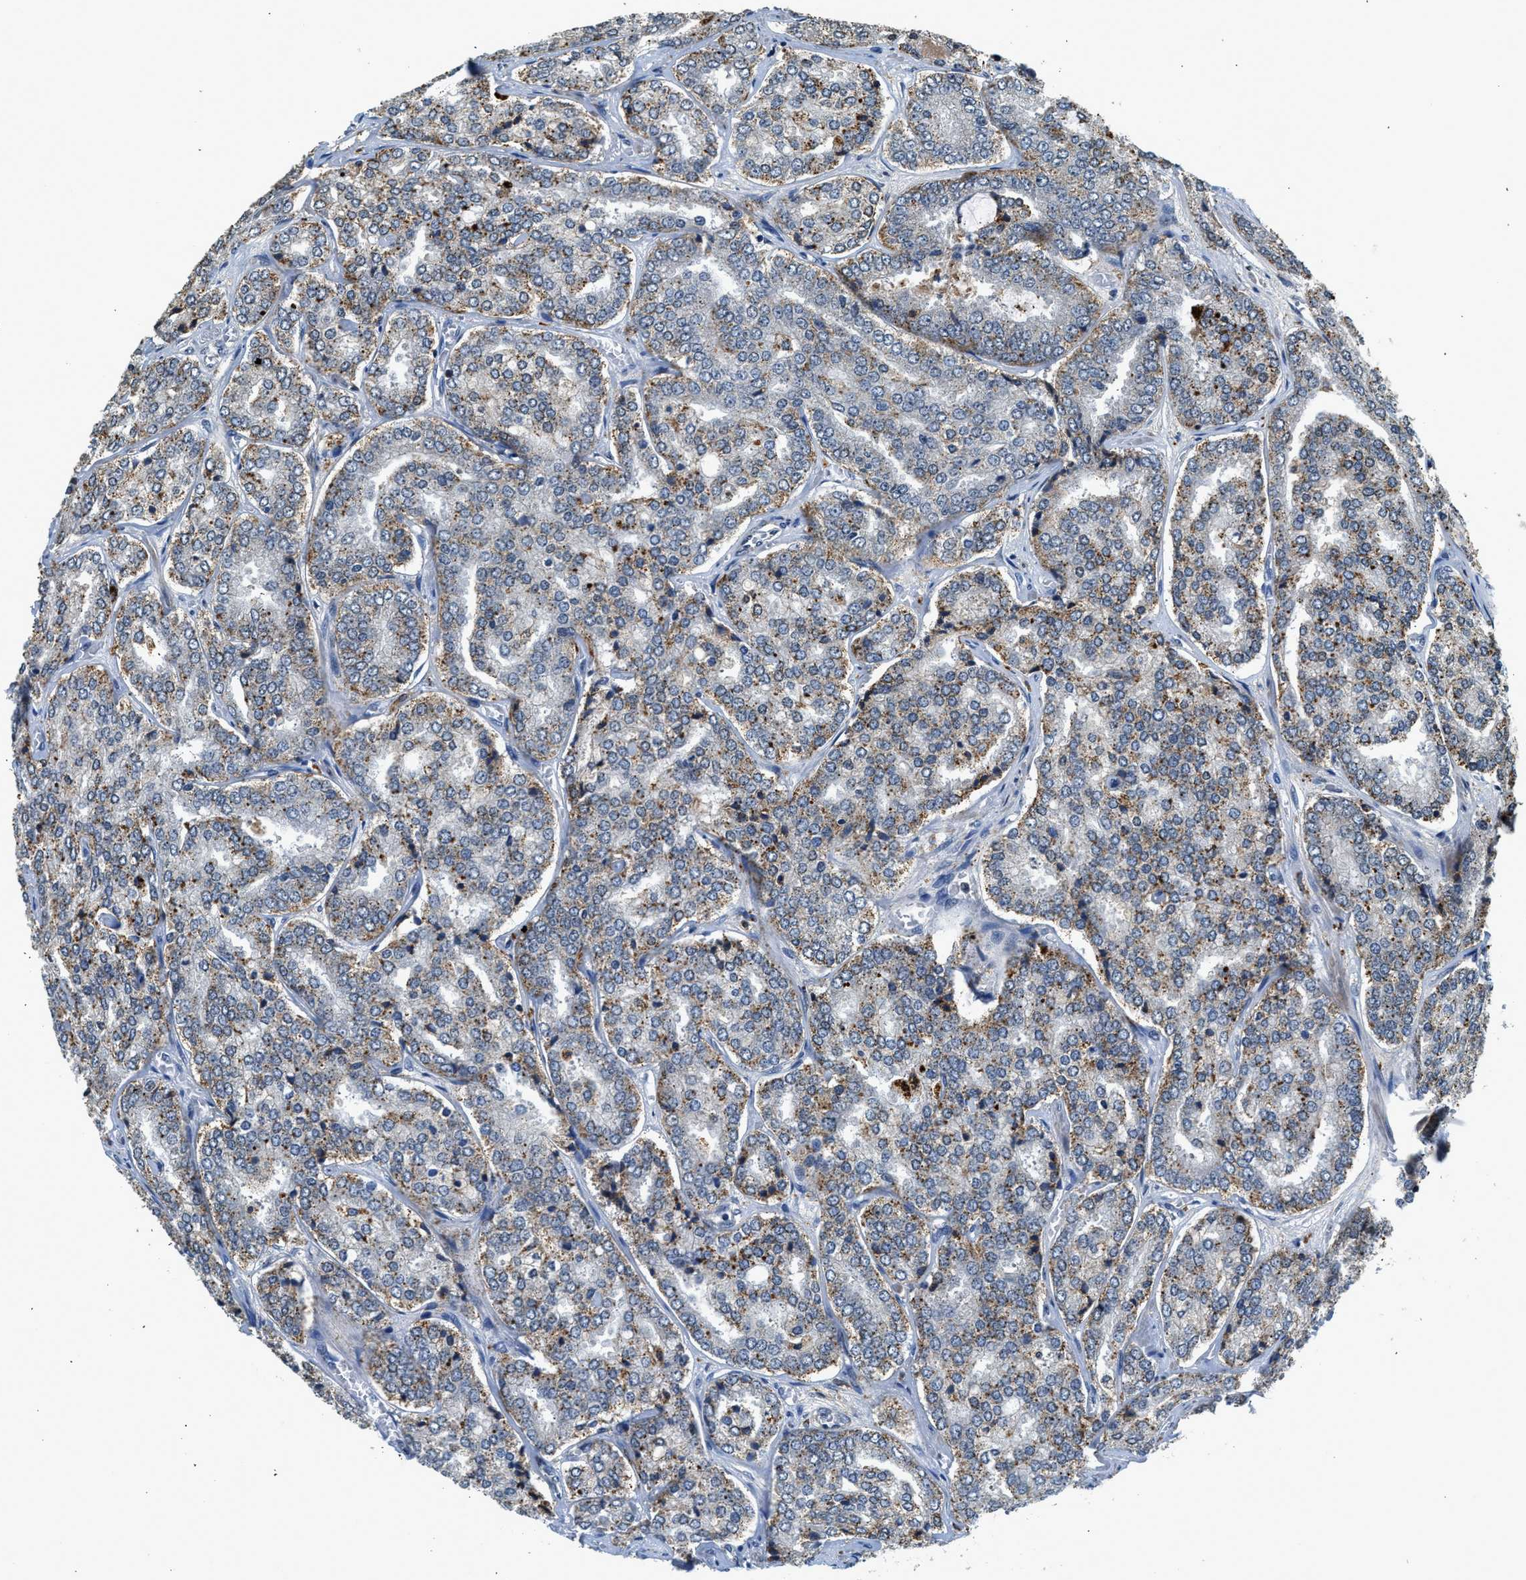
{"staining": {"intensity": "weak", "quantity": "25%-75%", "location": "cytoplasmic/membranous"}, "tissue": "prostate cancer", "cell_type": "Tumor cells", "image_type": "cancer", "snomed": [{"axis": "morphology", "description": "Adenocarcinoma, High grade"}, {"axis": "topography", "description": "Prostate"}], "caption": "Tumor cells demonstrate low levels of weak cytoplasmic/membranous staining in about 25%-75% of cells in prostate cancer (high-grade adenocarcinoma).", "gene": "SLC15A4", "patient": {"sex": "male", "age": 65}}